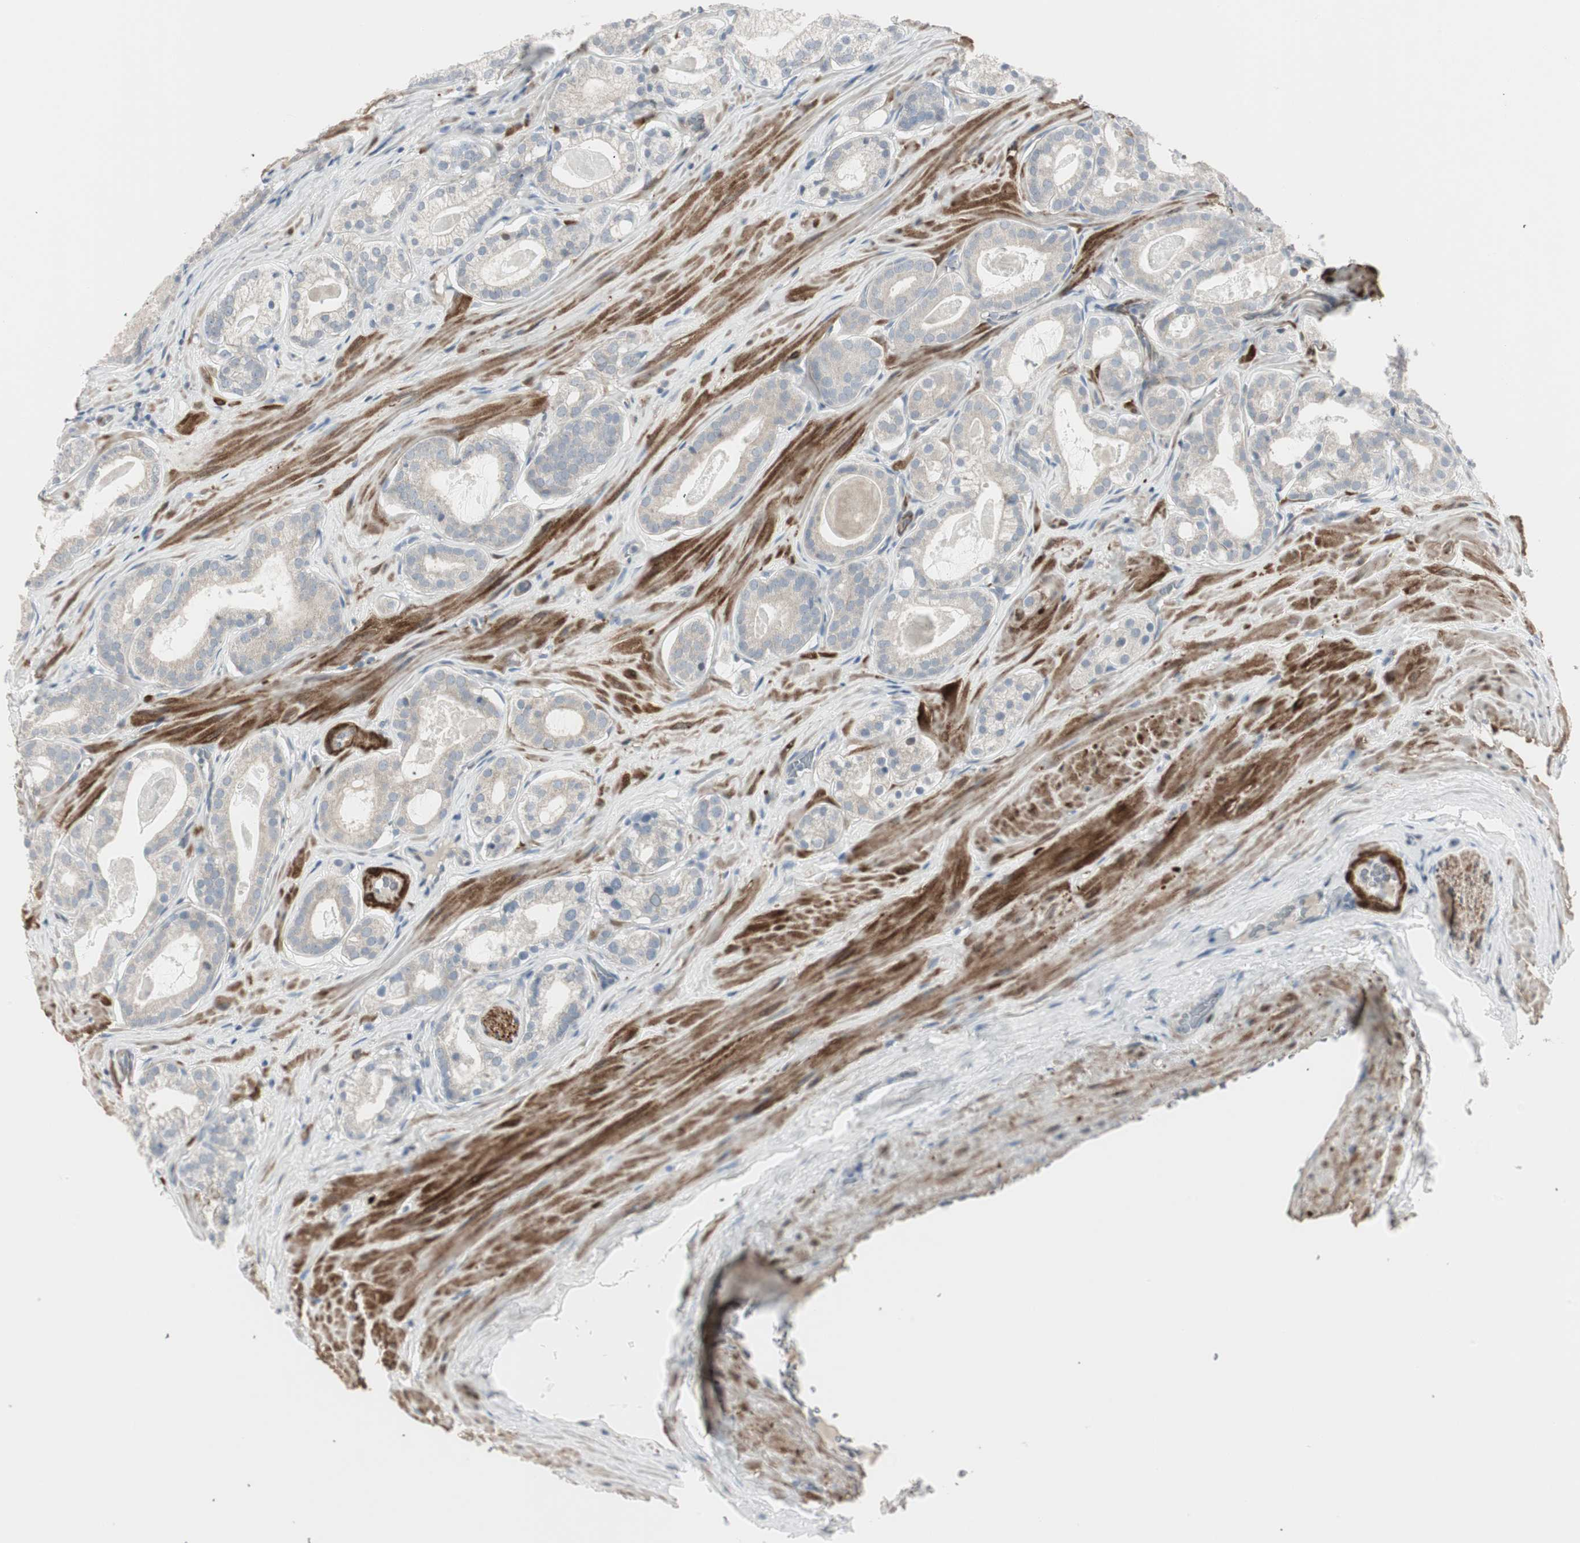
{"staining": {"intensity": "negative", "quantity": "none", "location": "none"}, "tissue": "prostate cancer", "cell_type": "Tumor cells", "image_type": "cancer", "snomed": [{"axis": "morphology", "description": "Adenocarcinoma, Low grade"}, {"axis": "topography", "description": "Prostate"}], "caption": "There is no significant staining in tumor cells of low-grade adenocarcinoma (prostate).", "gene": "DMPK", "patient": {"sex": "male", "age": 59}}